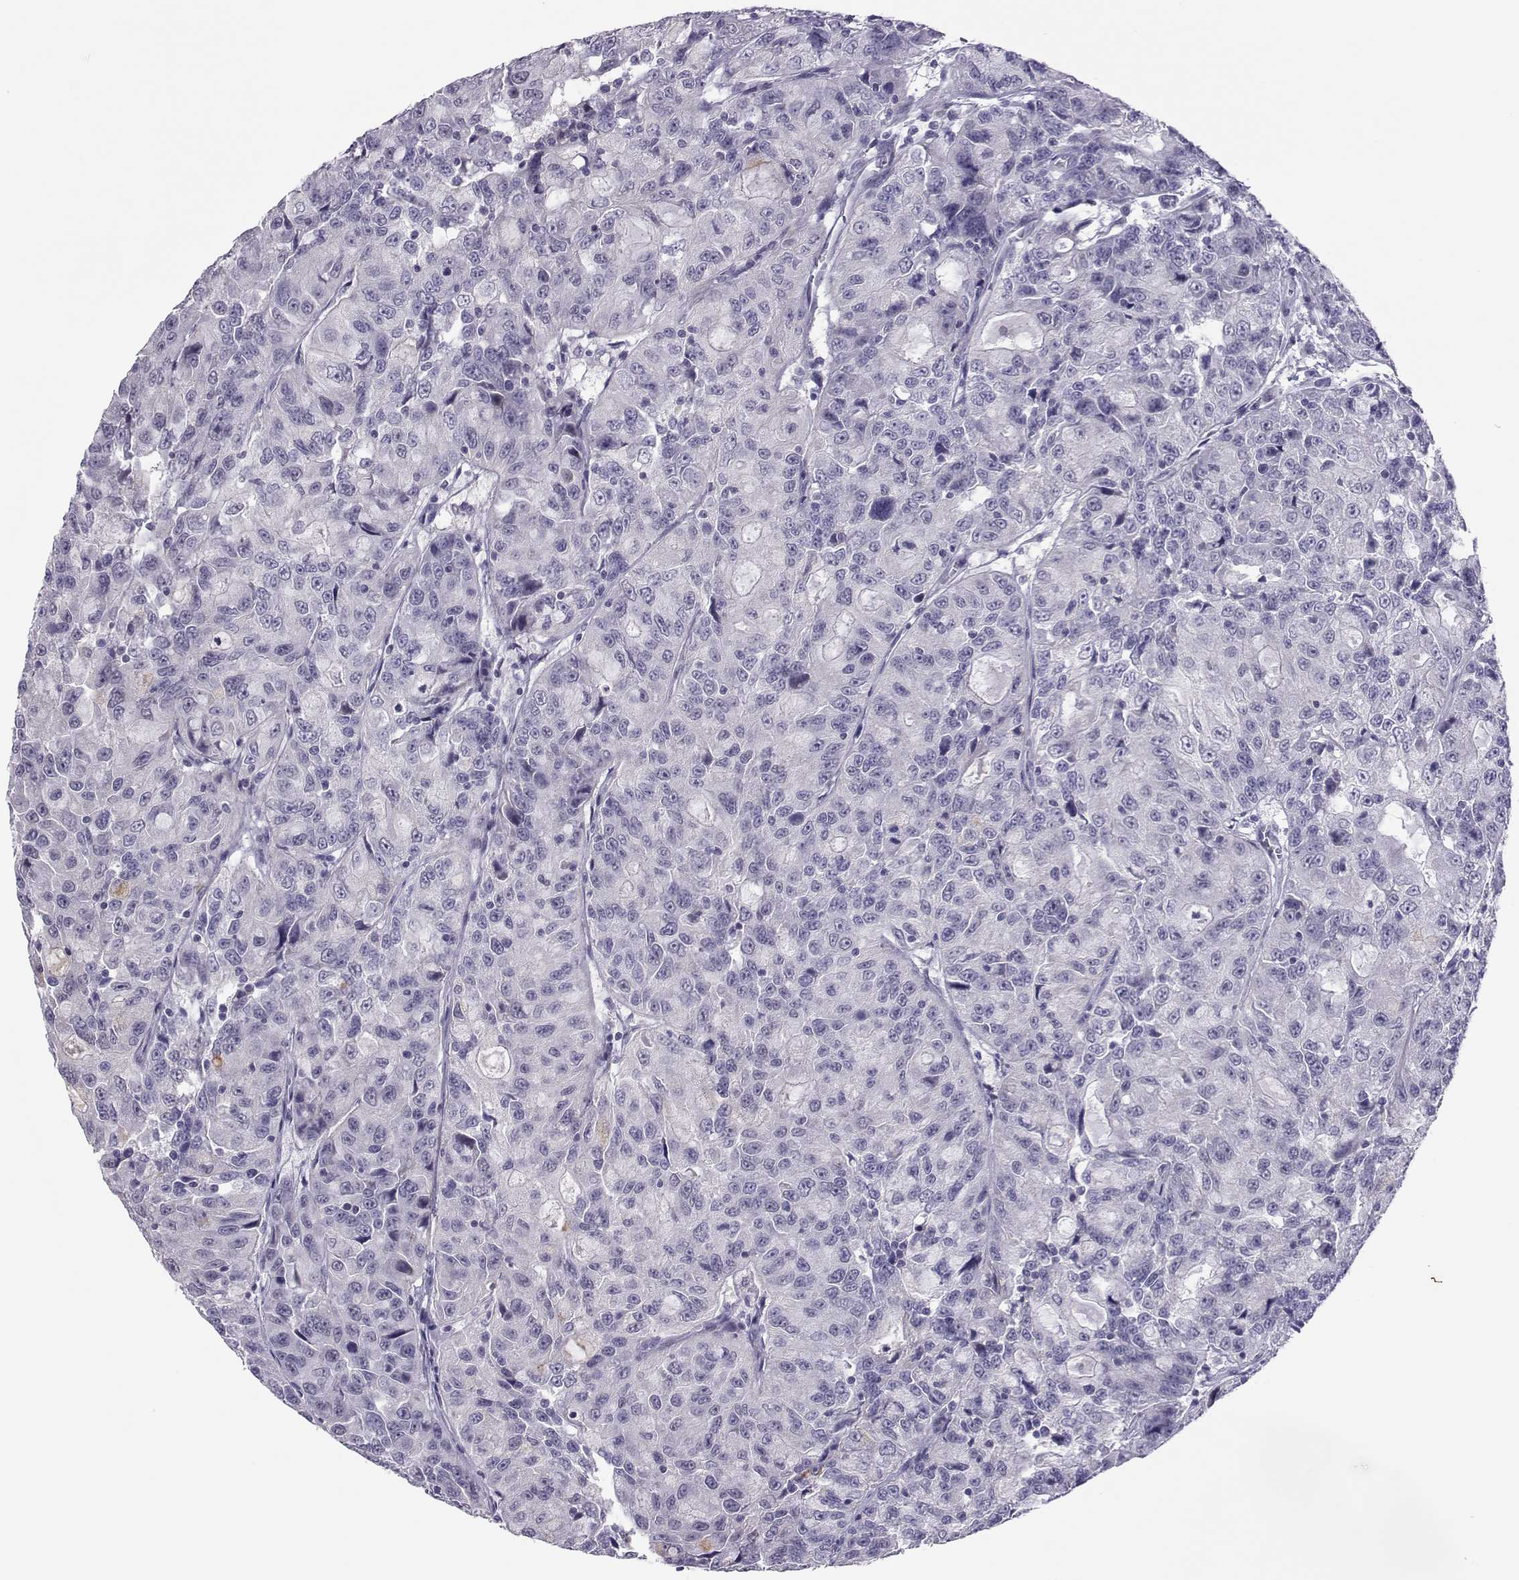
{"staining": {"intensity": "negative", "quantity": "none", "location": "none"}, "tissue": "urothelial cancer", "cell_type": "Tumor cells", "image_type": "cancer", "snomed": [{"axis": "morphology", "description": "Urothelial carcinoma, NOS"}, {"axis": "morphology", "description": "Urothelial carcinoma, High grade"}, {"axis": "topography", "description": "Urinary bladder"}], "caption": "This image is of urothelial cancer stained with immunohistochemistry (IHC) to label a protein in brown with the nuclei are counter-stained blue. There is no positivity in tumor cells.", "gene": "TRPM7", "patient": {"sex": "female", "age": 73}}